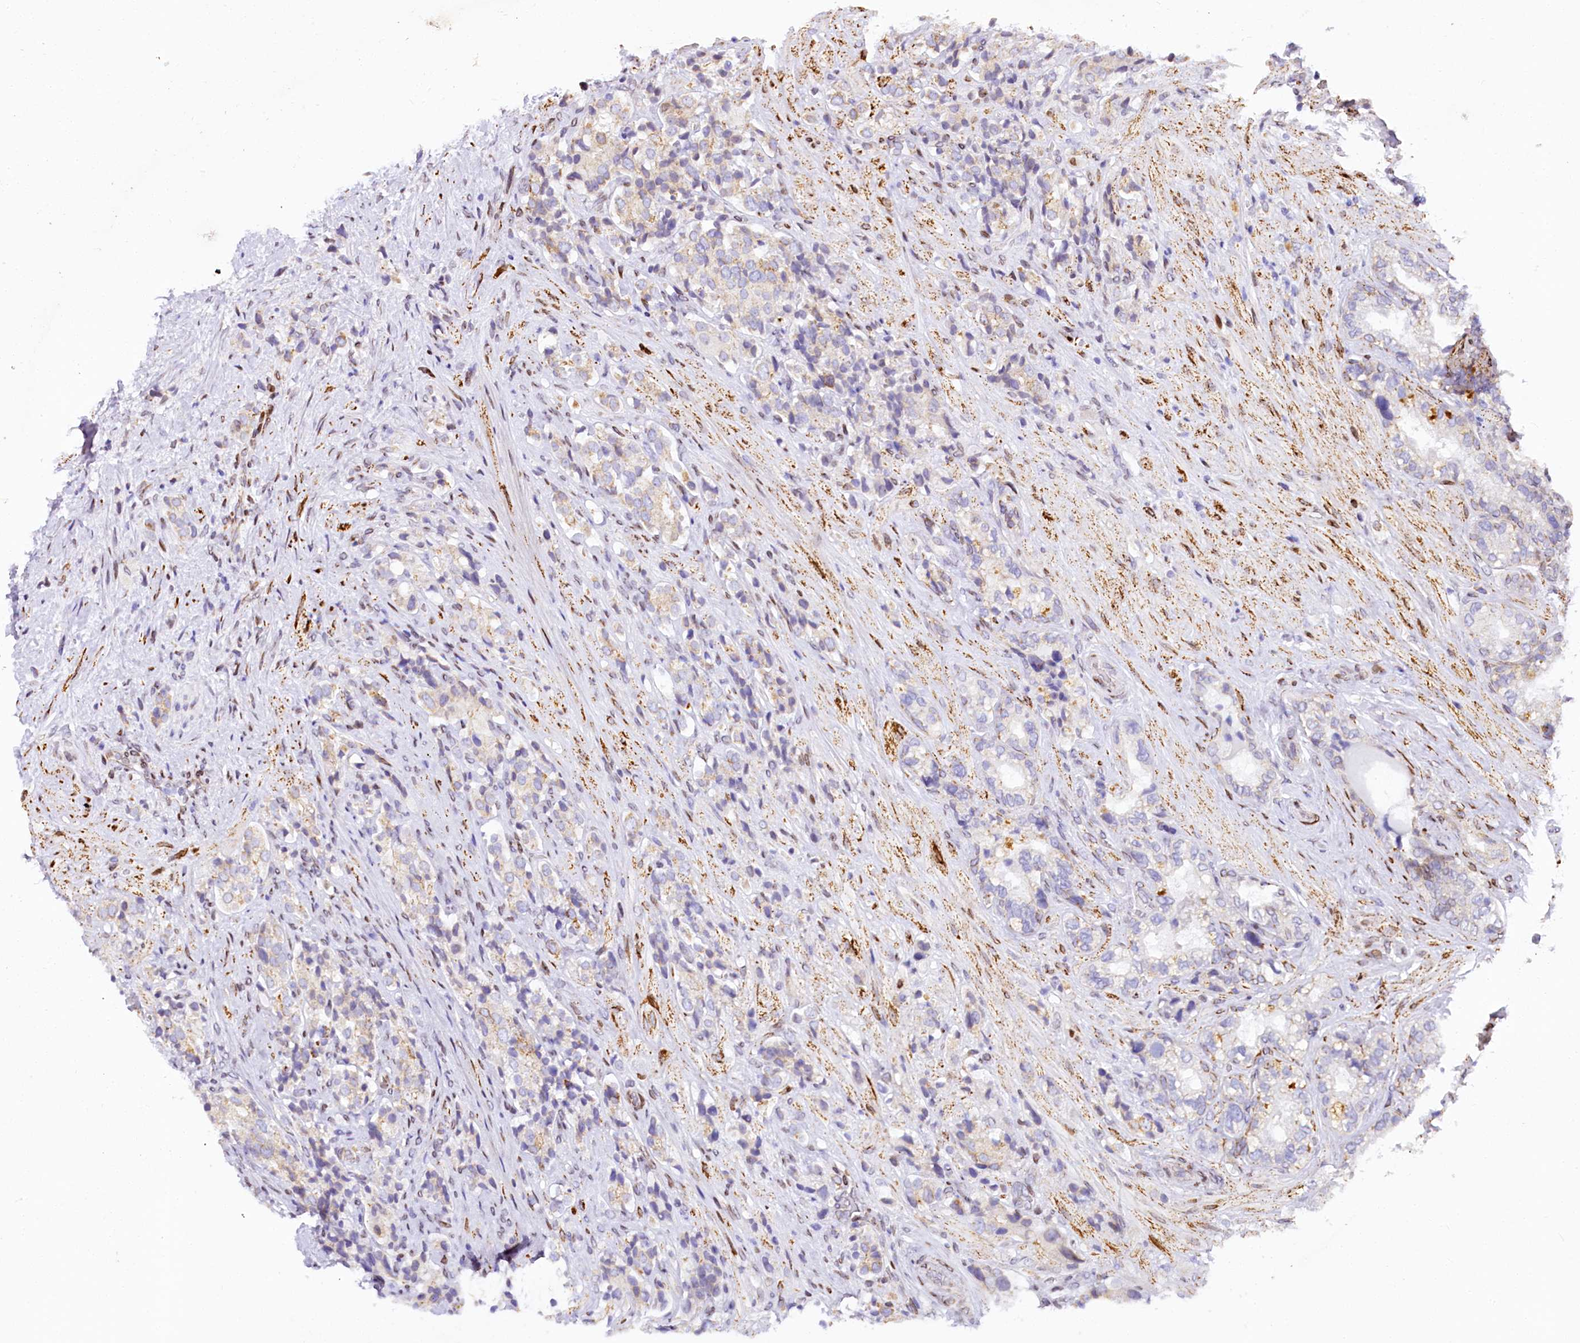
{"staining": {"intensity": "negative", "quantity": "none", "location": "none"}, "tissue": "prostate cancer", "cell_type": "Tumor cells", "image_type": "cancer", "snomed": [{"axis": "morphology", "description": "Adenocarcinoma, High grade"}, {"axis": "topography", "description": "Prostate"}], "caption": "Photomicrograph shows no protein positivity in tumor cells of prostate cancer tissue. The staining was performed using DAB (3,3'-diaminobenzidine) to visualize the protein expression in brown, while the nuclei were stained in blue with hematoxylin (Magnification: 20x).", "gene": "PPIP5K2", "patient": {"sex": "male", "age": 65}}